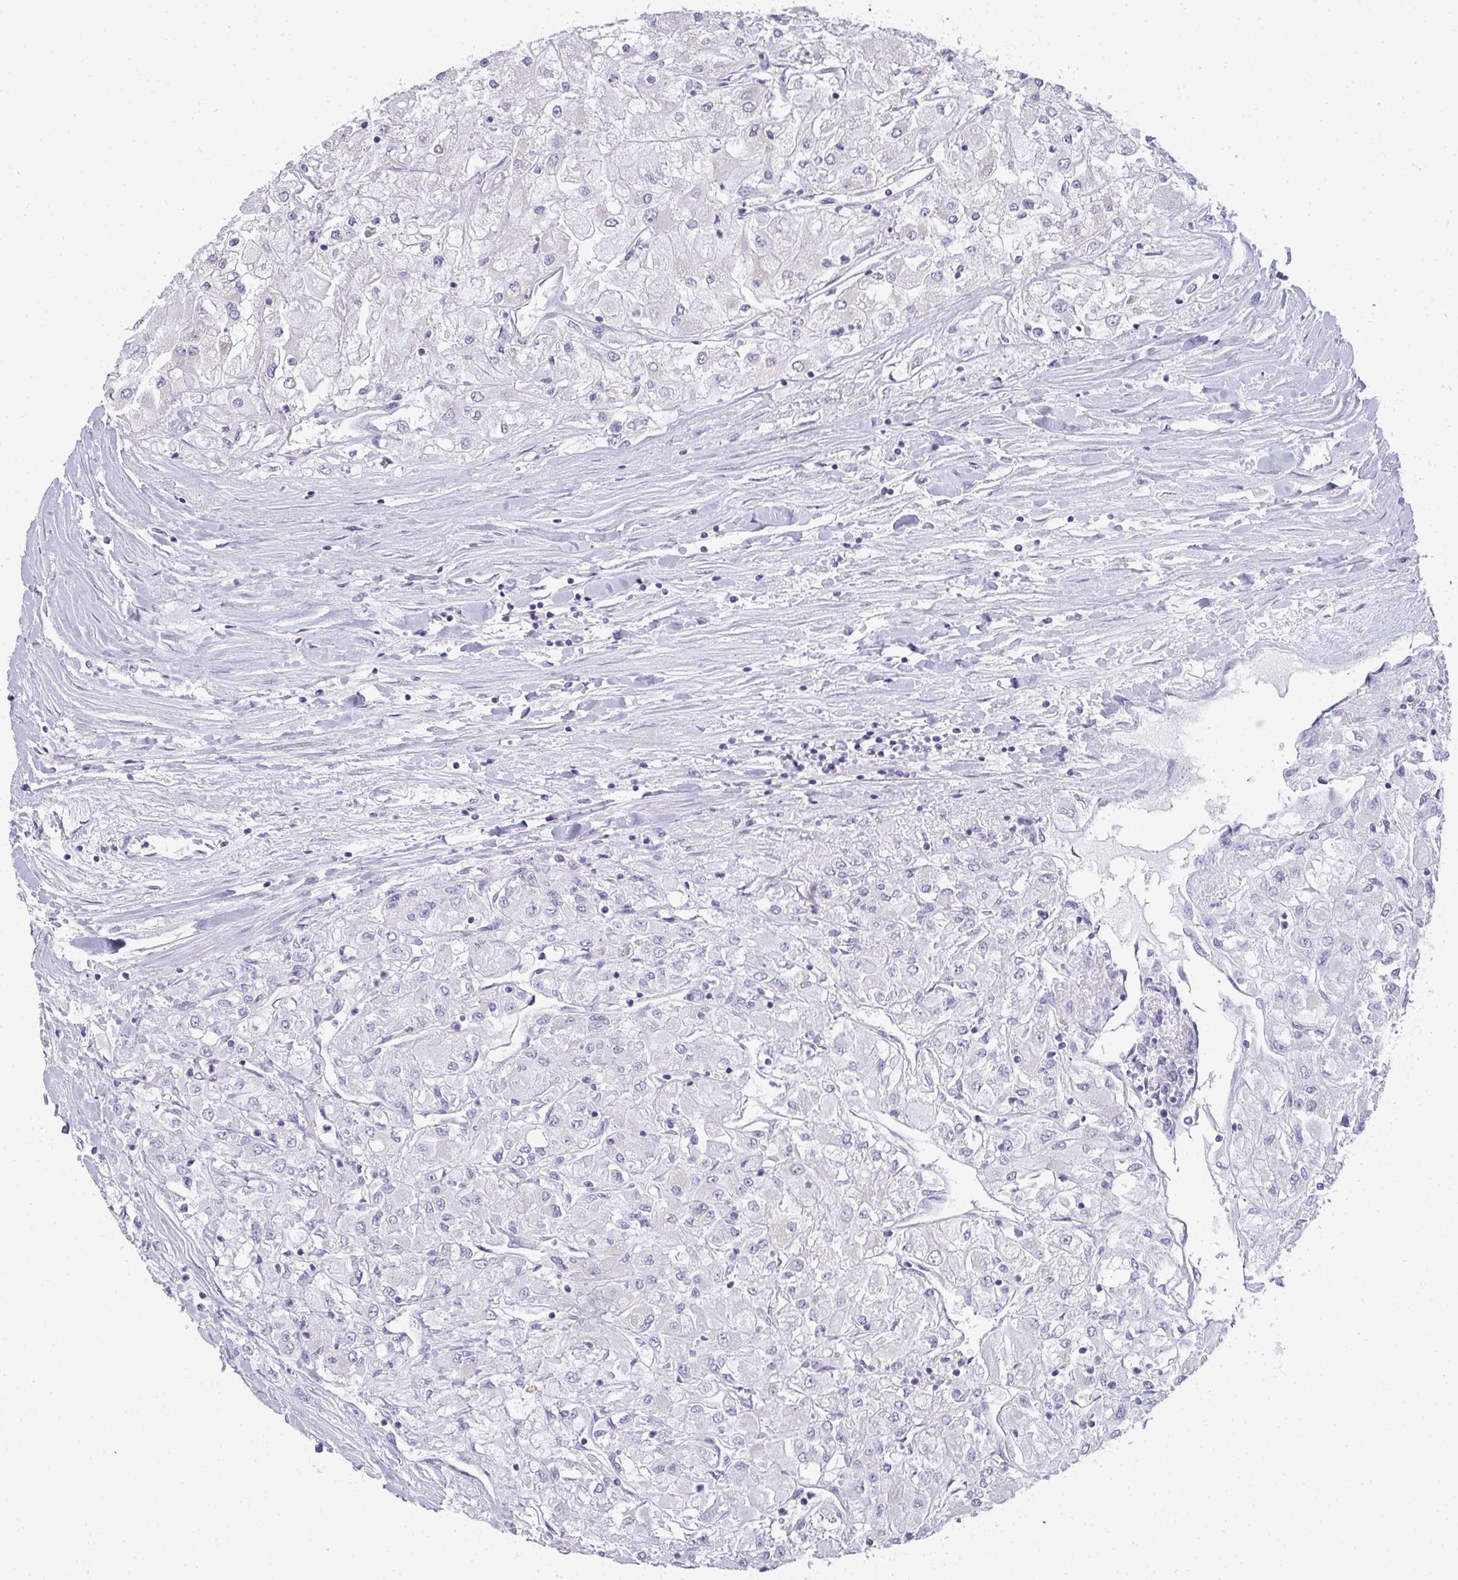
{"staining": {"intensity": "negative", "quantity": "none", "location": "none"}, "tissue": "renal cancer", "cell_type": "Tumor cells", "image_type": "cancer", "snomed": [{"axis": "morphology", "description": "Adenocarcinoma, NOS"}, {"axis": "topography", "description": "Kidney"}], "caption": "Histopathology image shows no protein staining in tumor cells of renal cancer tissue.", "gene": "GSDMB", "patient": {"sex": "male", "age": 80}}